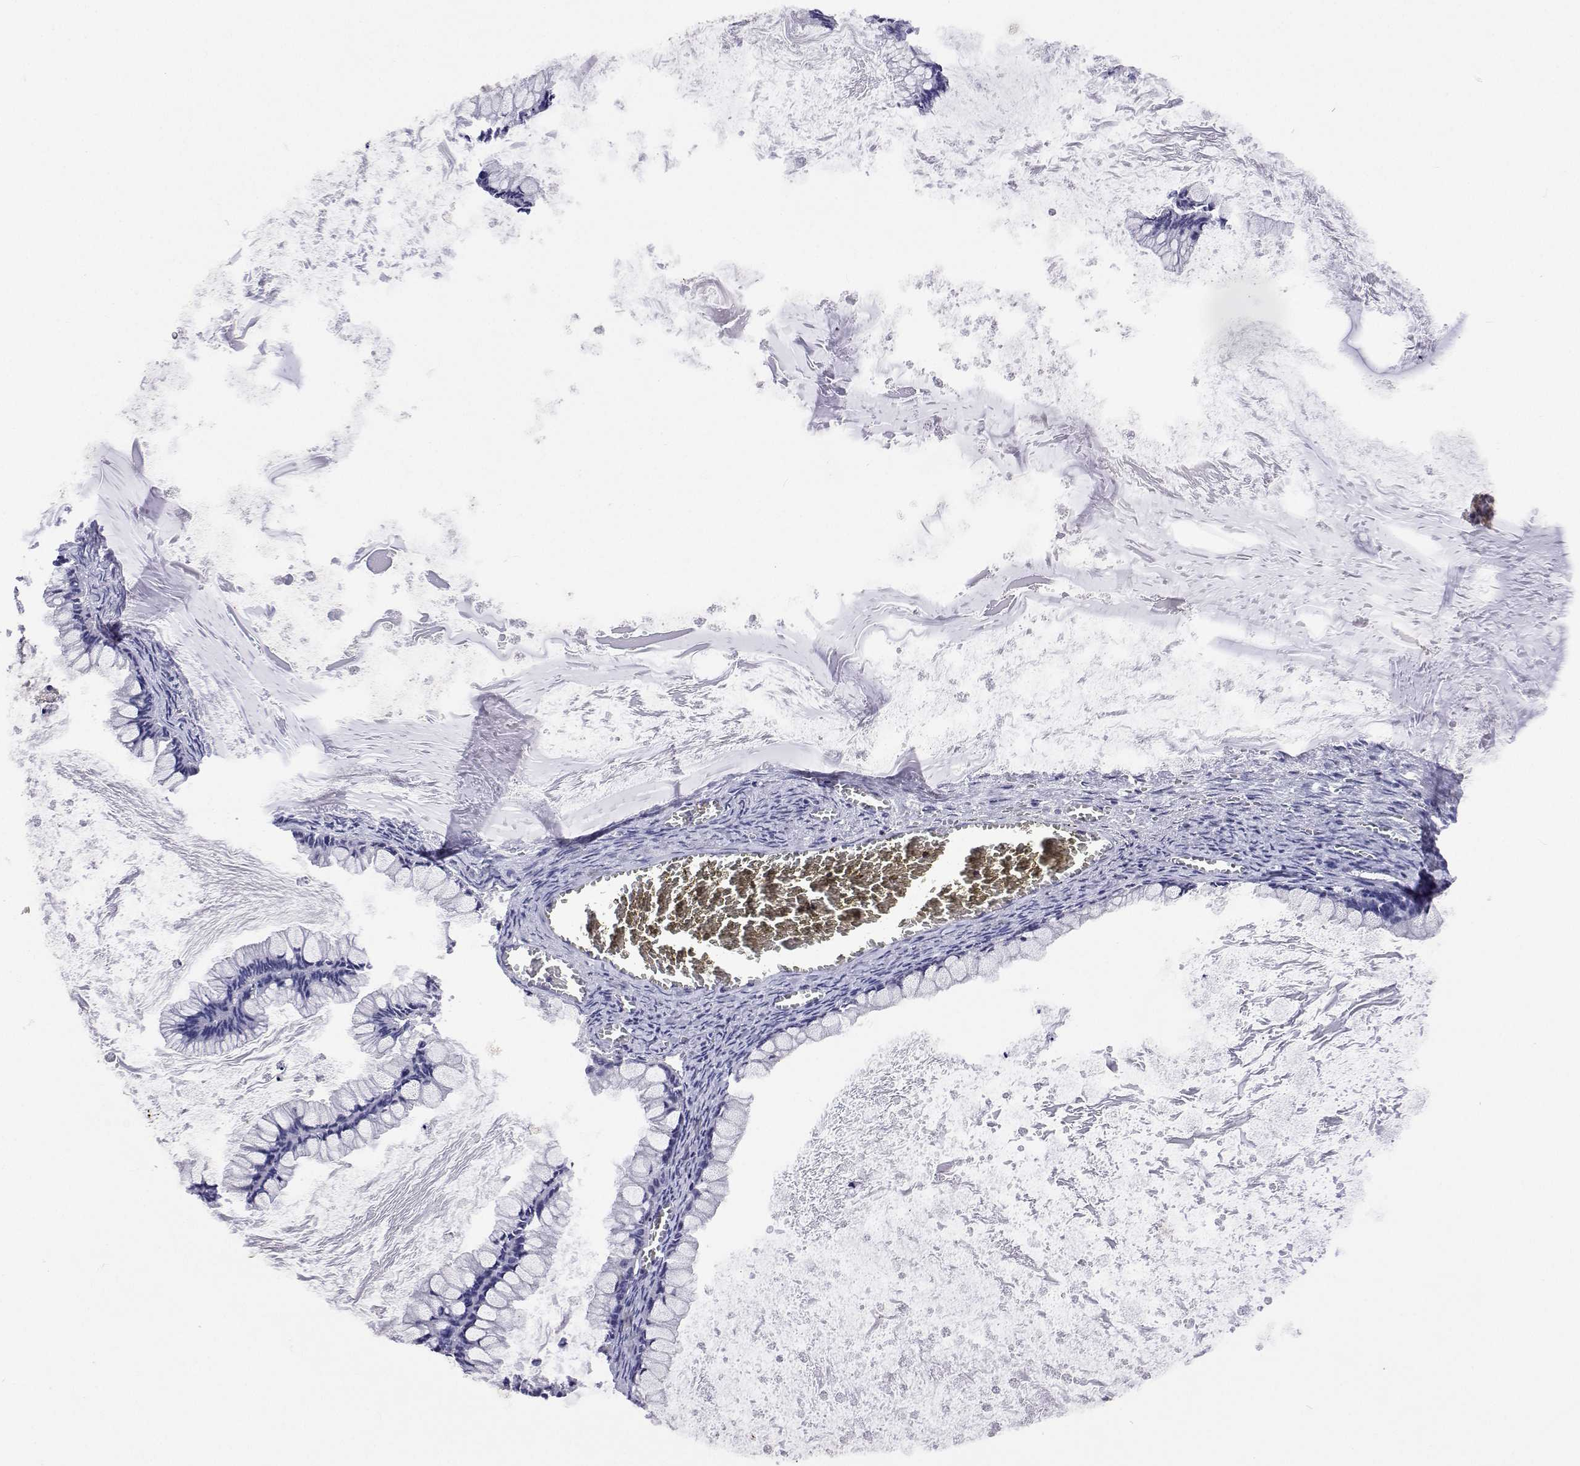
{"staining": {"intensity": "negative", "quantity": "none", "location": "none"}, "tissue": "ovarian cancer", "cell_type": "Tumor cells", "image_type": "cancer", "snomed": [{"axis": "morphology", "description": "Cystadenocarcinoma, mucinous, NOS"}, {"axis": "topography", "description": "Ovary"}], "caption": "This is a image of IHC staining of ovarian mucinous cystadenocarcinoma, which shows no staining in tumor cells.", "gene": "NHP2", "patient": {"sex": "female", "age": 67}}